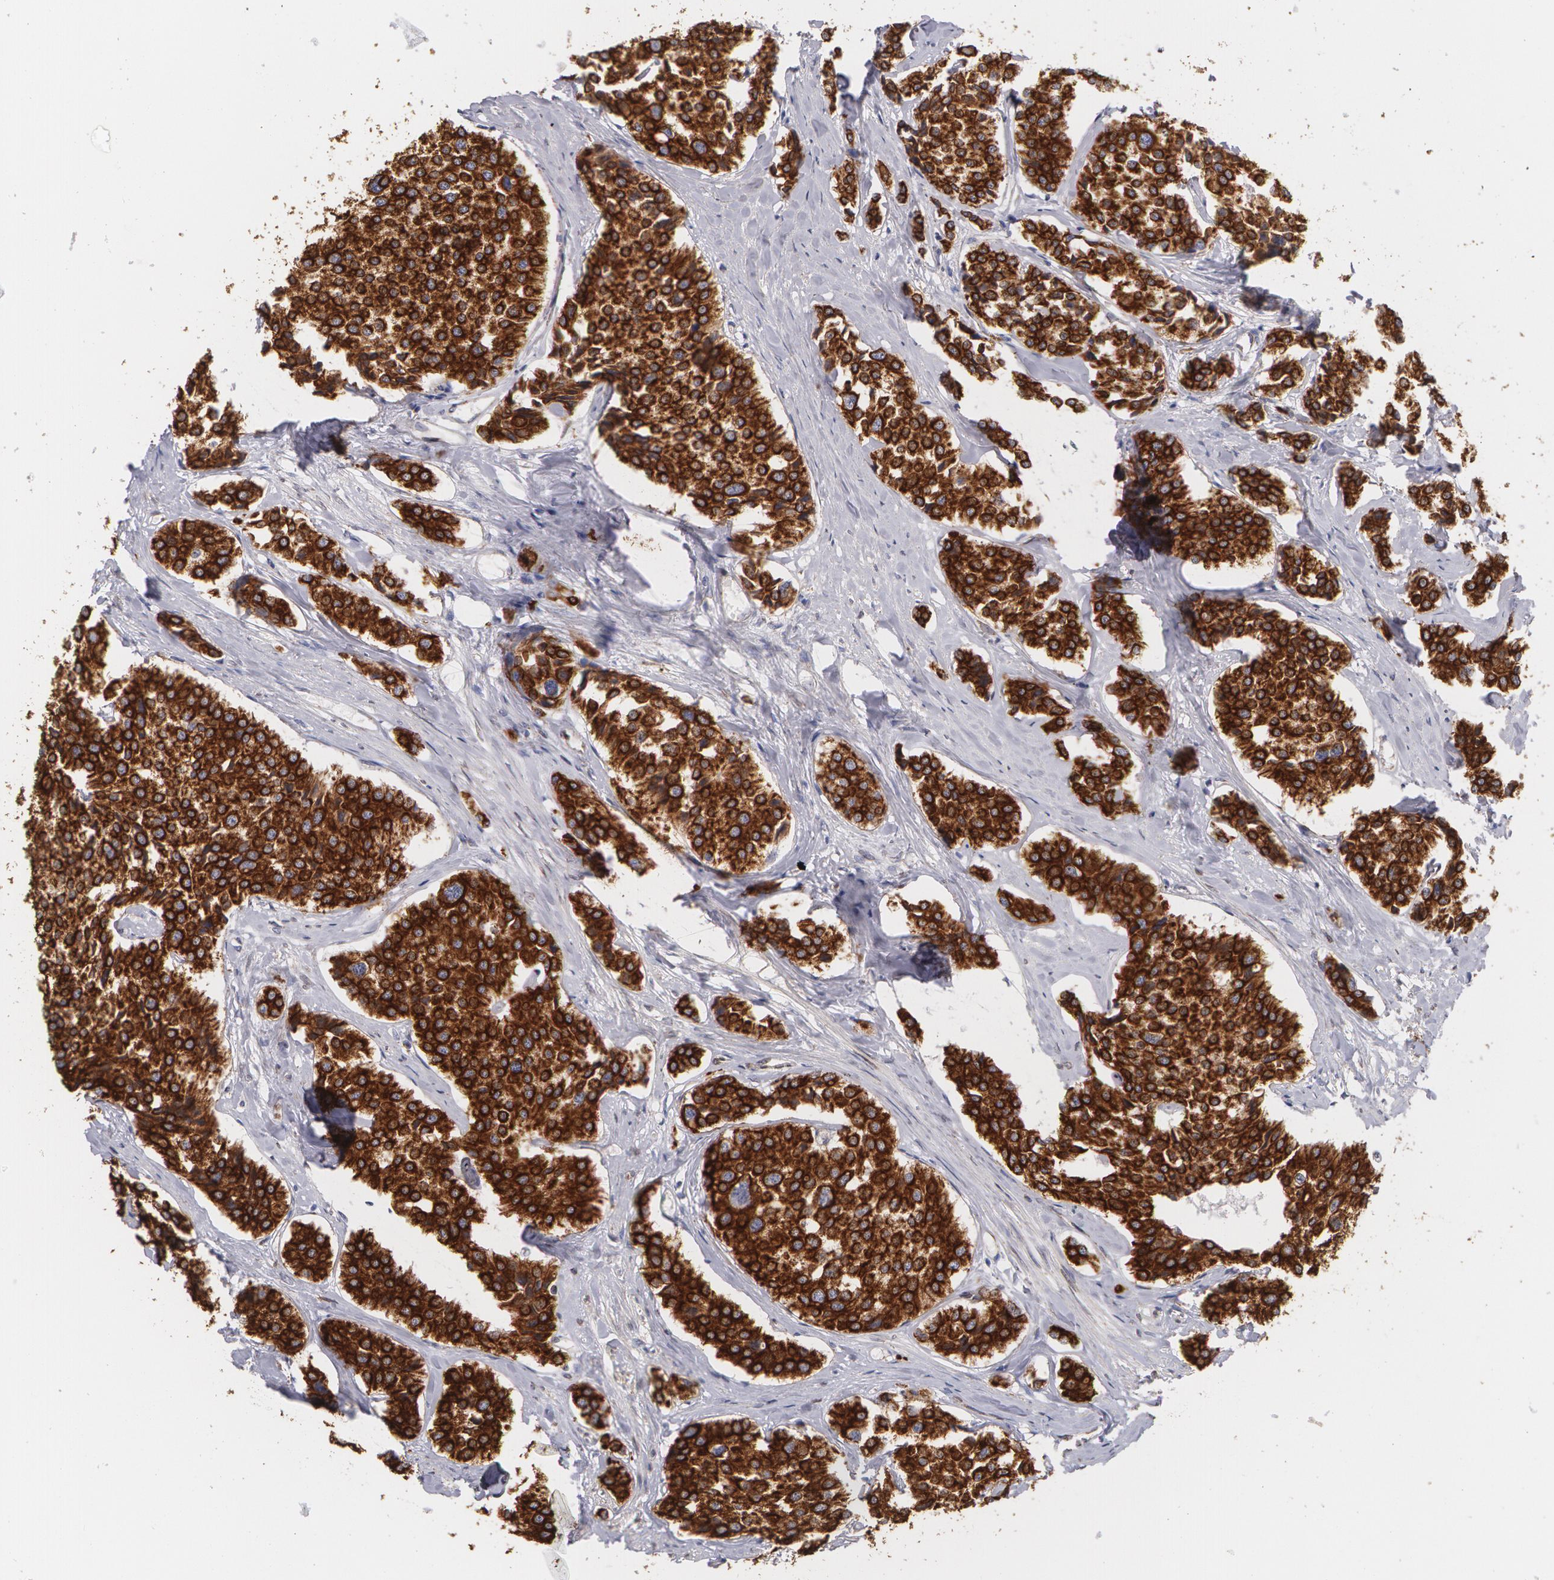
{"staining": {"intensity": "strong", "quantity": ">75%", "location": "cytoplasmic/membranous"}, "tissue": "carcinoid", "cell_type": "Tumor cells", "image_type": "cancer", "snomed": [{"axis": "morphology", "description": "Carcinoid, malignant, NOS"}, {"axis": "topography", "description": "Small intestine"}], "caption": "Protein analysis of malignant carcinoid tissue shows strong cytoplasmic/membranous positivity in approximately >75% of tumor cells.", "gene": "KRT18", "patient": {"sex": "male", "age": 60}}